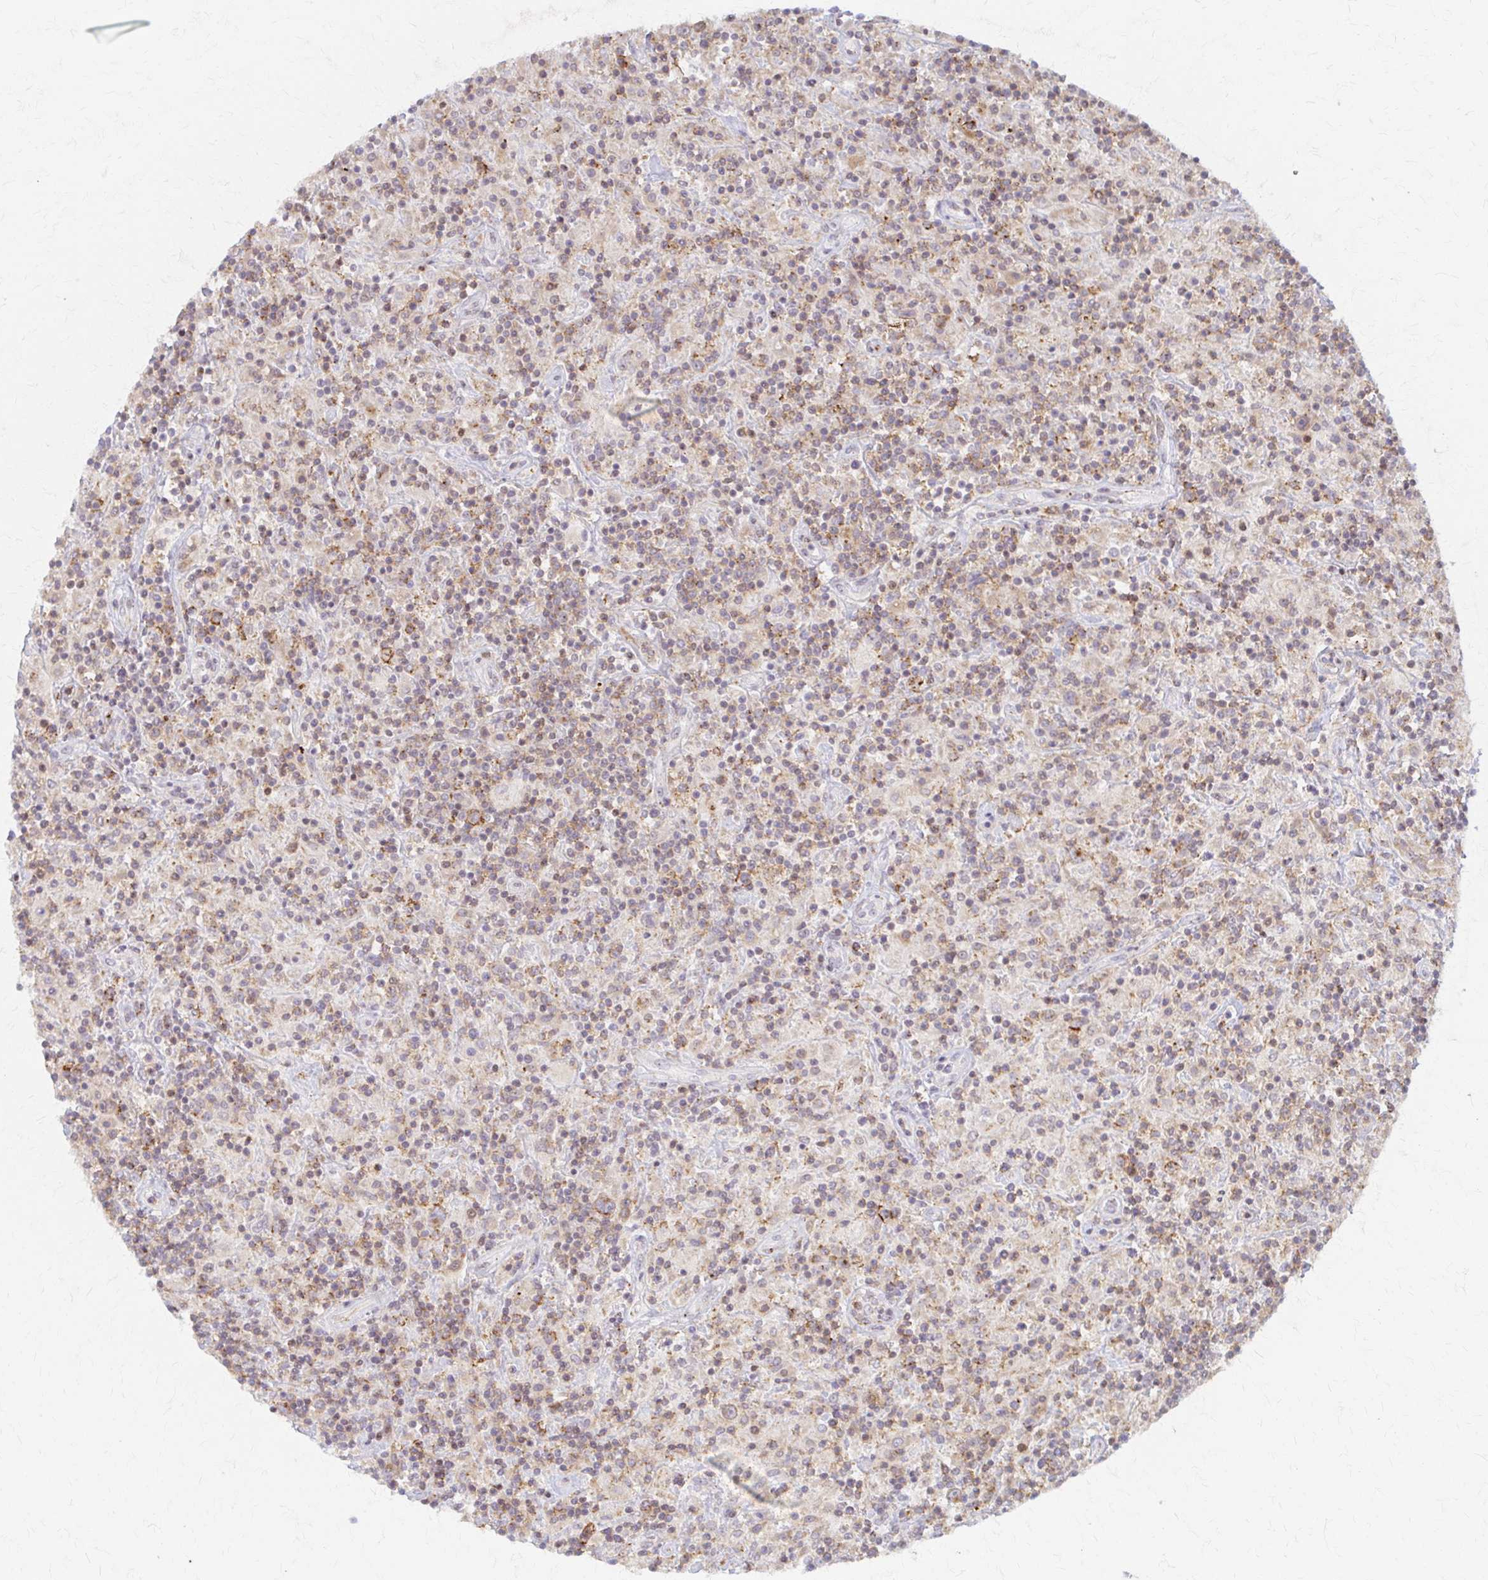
{"staining": {"intensity": "weak", "quantity": "25%-75%", "location": "cytoplasmic/membranous"}, "tissue": "lymphoma", "cell_type": "Tumor cells", "image_type": "cancer", "snomed": [{"axis": "morphology", "description": "Hodgkin's disease, NOS"}, {"axis": "topography", "description": "Lymph node"}], "caption": "Immunohistochemistry (IHC) photomicrograph of neoplastic tissue: lymphoma stained using IHC displays low levels of weak protein expression localized specifically in the cytoplasmic/membranous of tumor cells, appearing as a cytoplasmic/membranous brown color.", "gene": "ARHGAP35", "patient": {"sex": "male", "age": 70}}